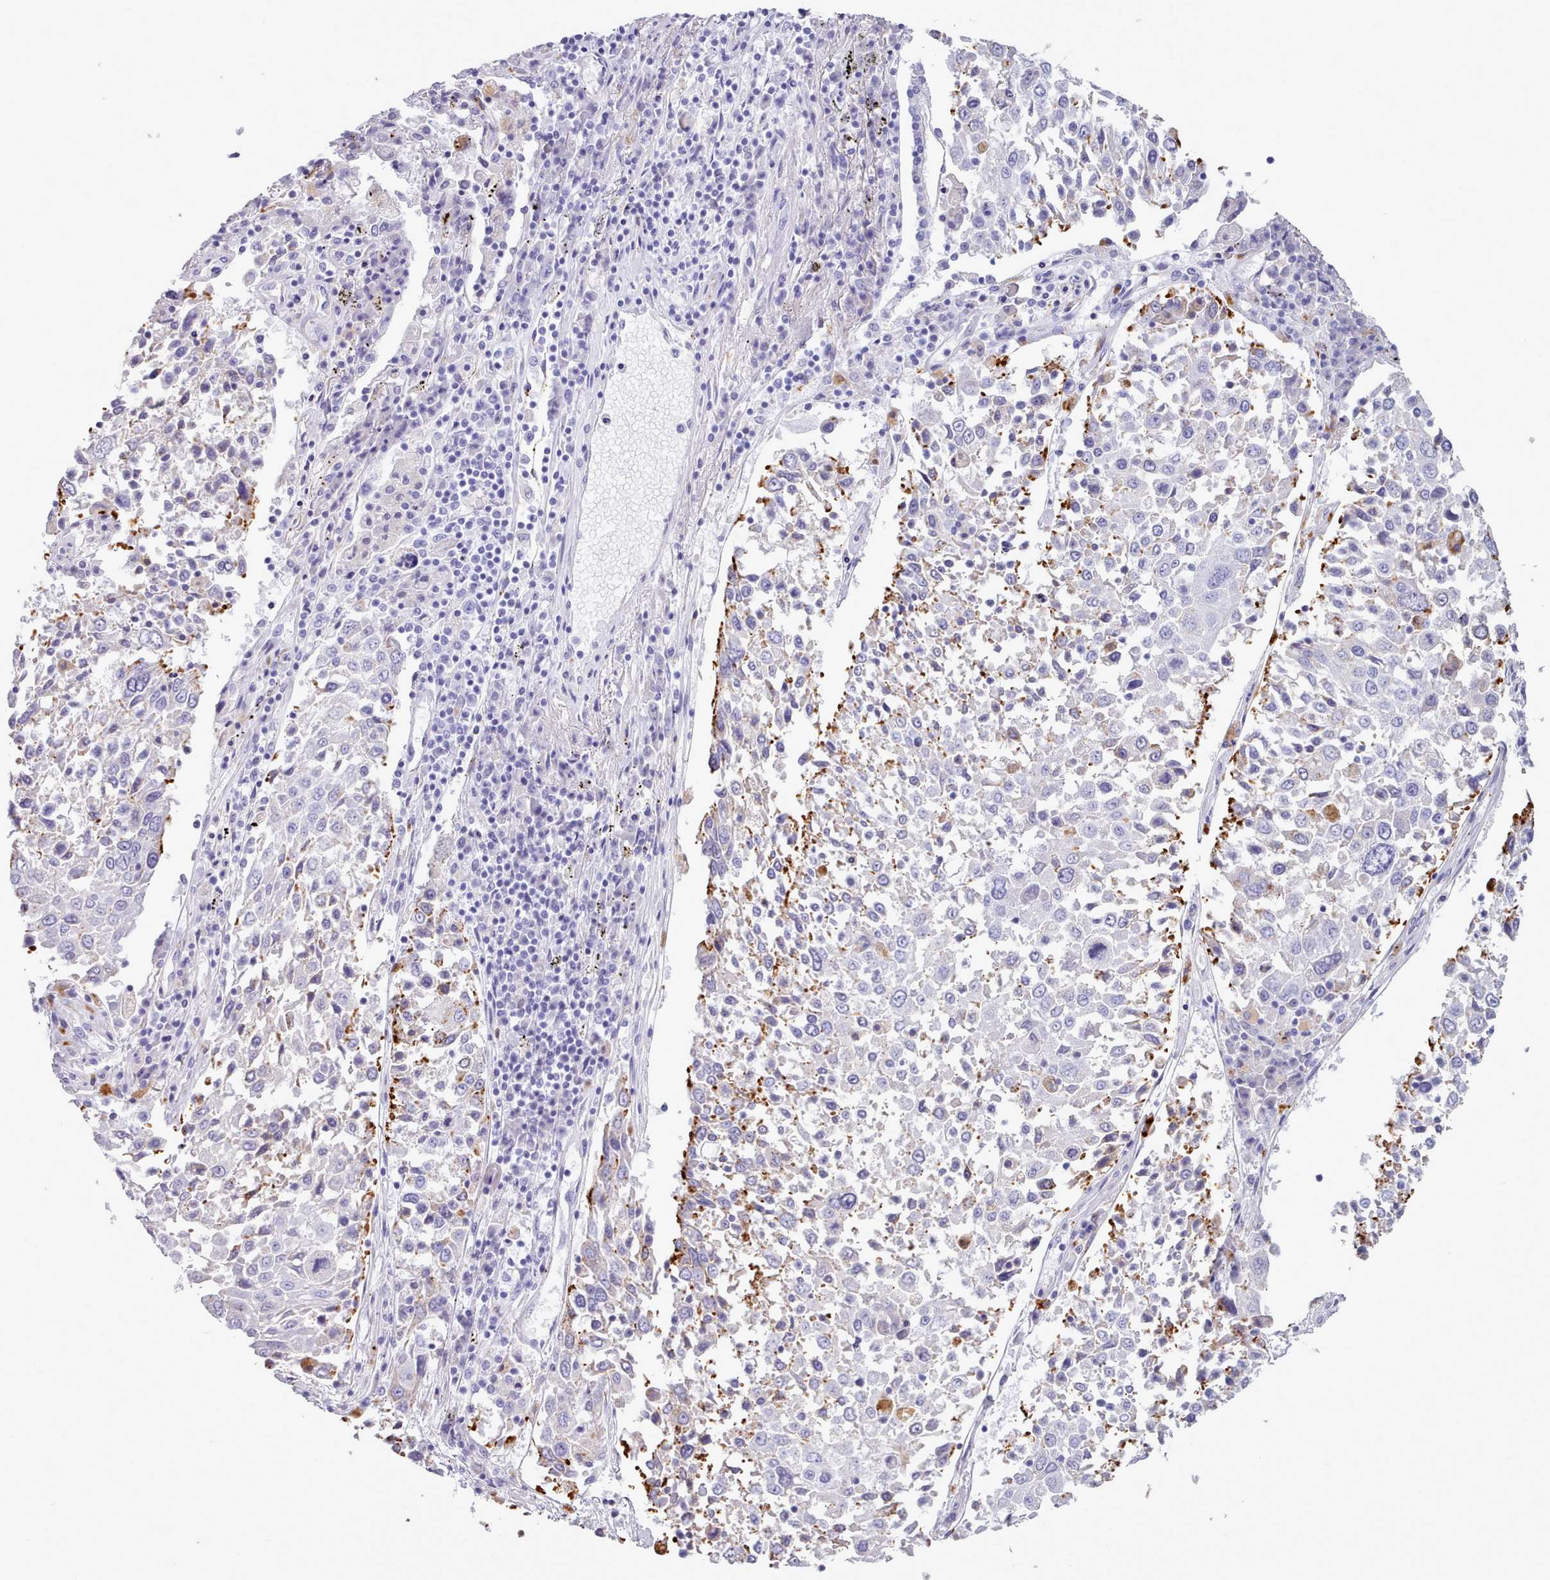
{"staining": {"intensity": "strong", "quantity": "<25%", "location": "cytoplasmic/membranous"}, "tissue": "lung cancer", "cell_type": "Tumor cells", "image_type": "cancer", "snomed": [{"axis": "morphology", "description": "Squamous cell carcinoma, NOS"}, {"axis": "topography", "description": "Lung"}], "caption": "A photomicrograph of human lung cancer stained for a protein shows strong cytoplasmic/membranous brown staining in tumor cells. (DAB (3,3'-diaminobenzidine) = brown stain, brightfield microscopy at high magnification).", "gene": "GAA", "patient": {"sex": "male", "age": 65}}